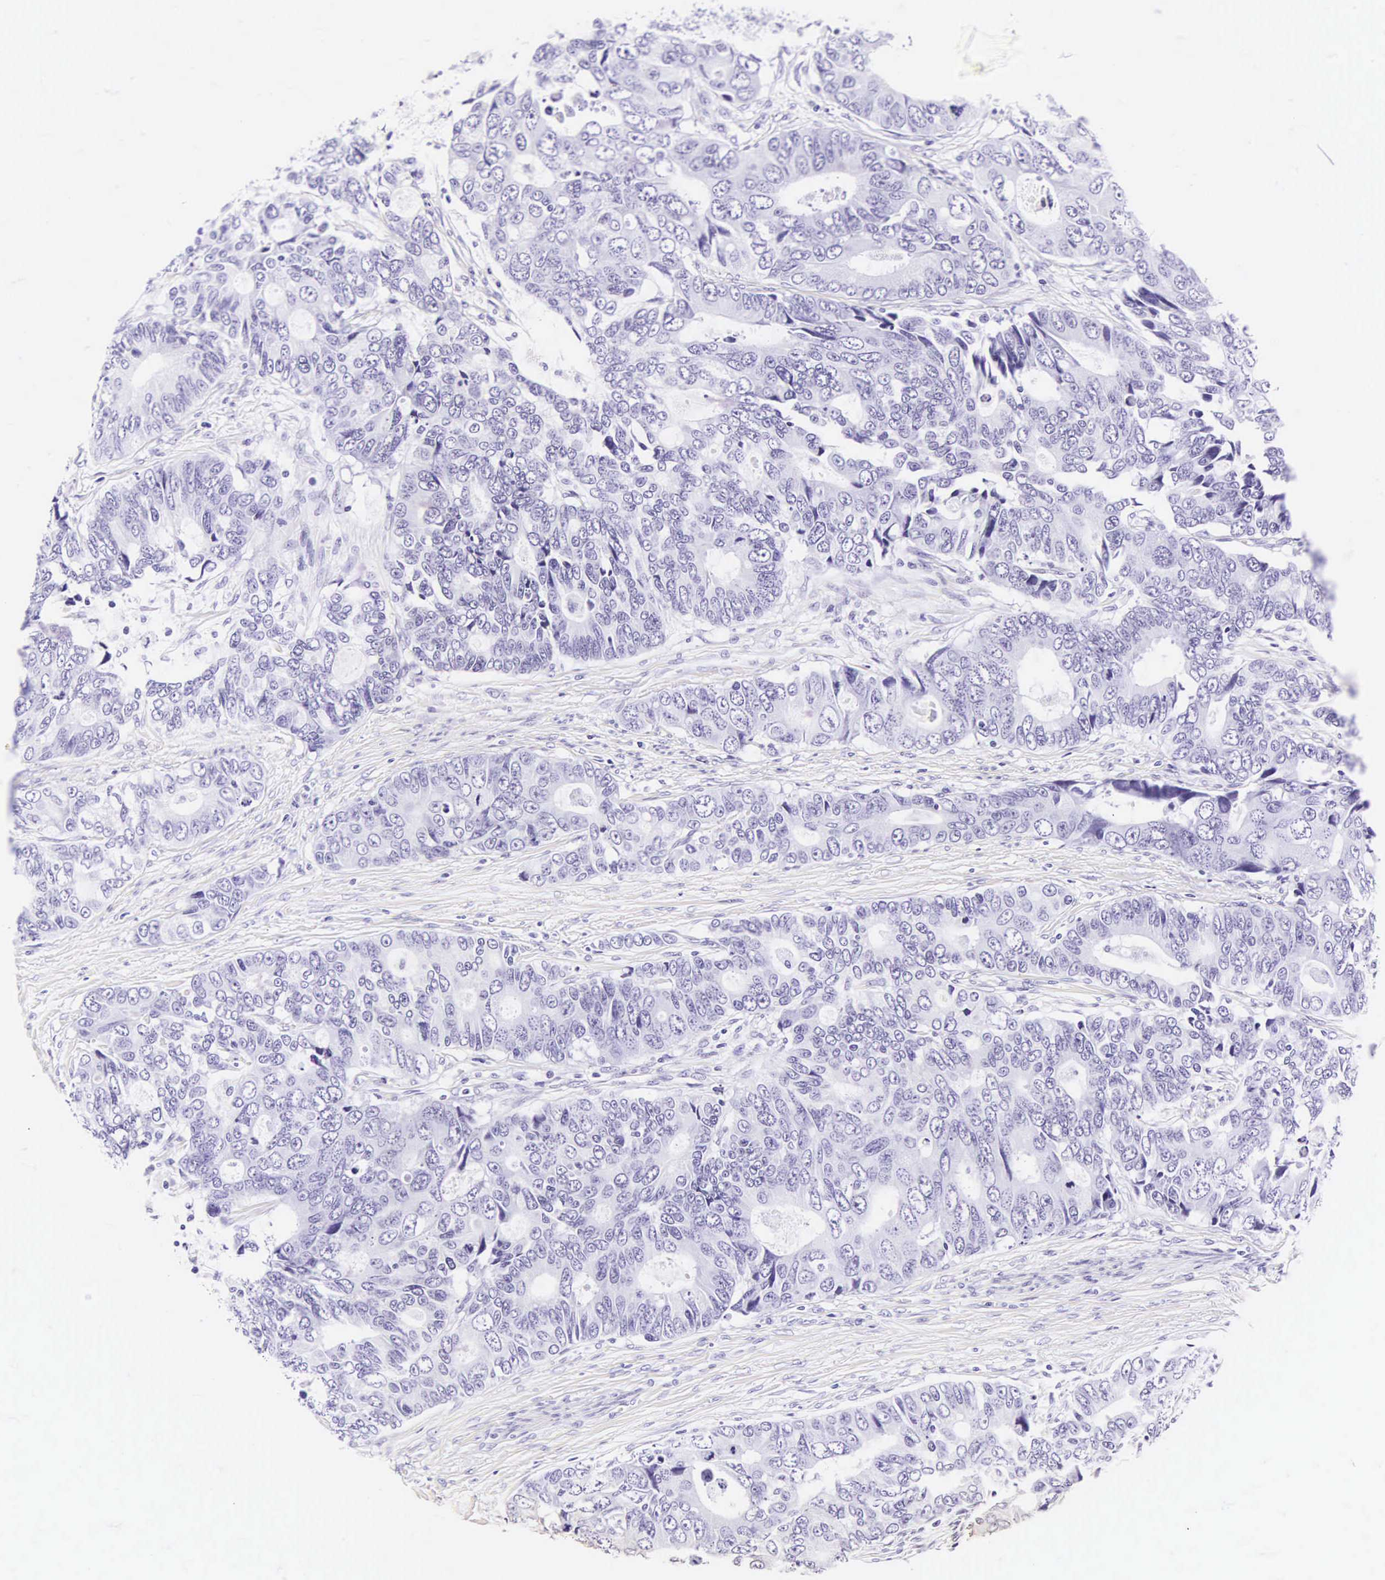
{"staining": {"intensity": "negative", "quantity": "none", "location": "none"}, "tissue": "colorectal cancer", "cell_type": "Tumor cells", "image_type": "cancer", "snomed": [{"axis": "morphology", "description": "Adenocarcinoma, NOS"}, {"axis": "topography", "description": "Rectum"}], "caption": "There is no significant expression in tumor cells of colorectal adenocarcinoma. Nuclei are stained in blue.", "gene": "CD1A", "patient": {"sex": "female", "age": 67}}